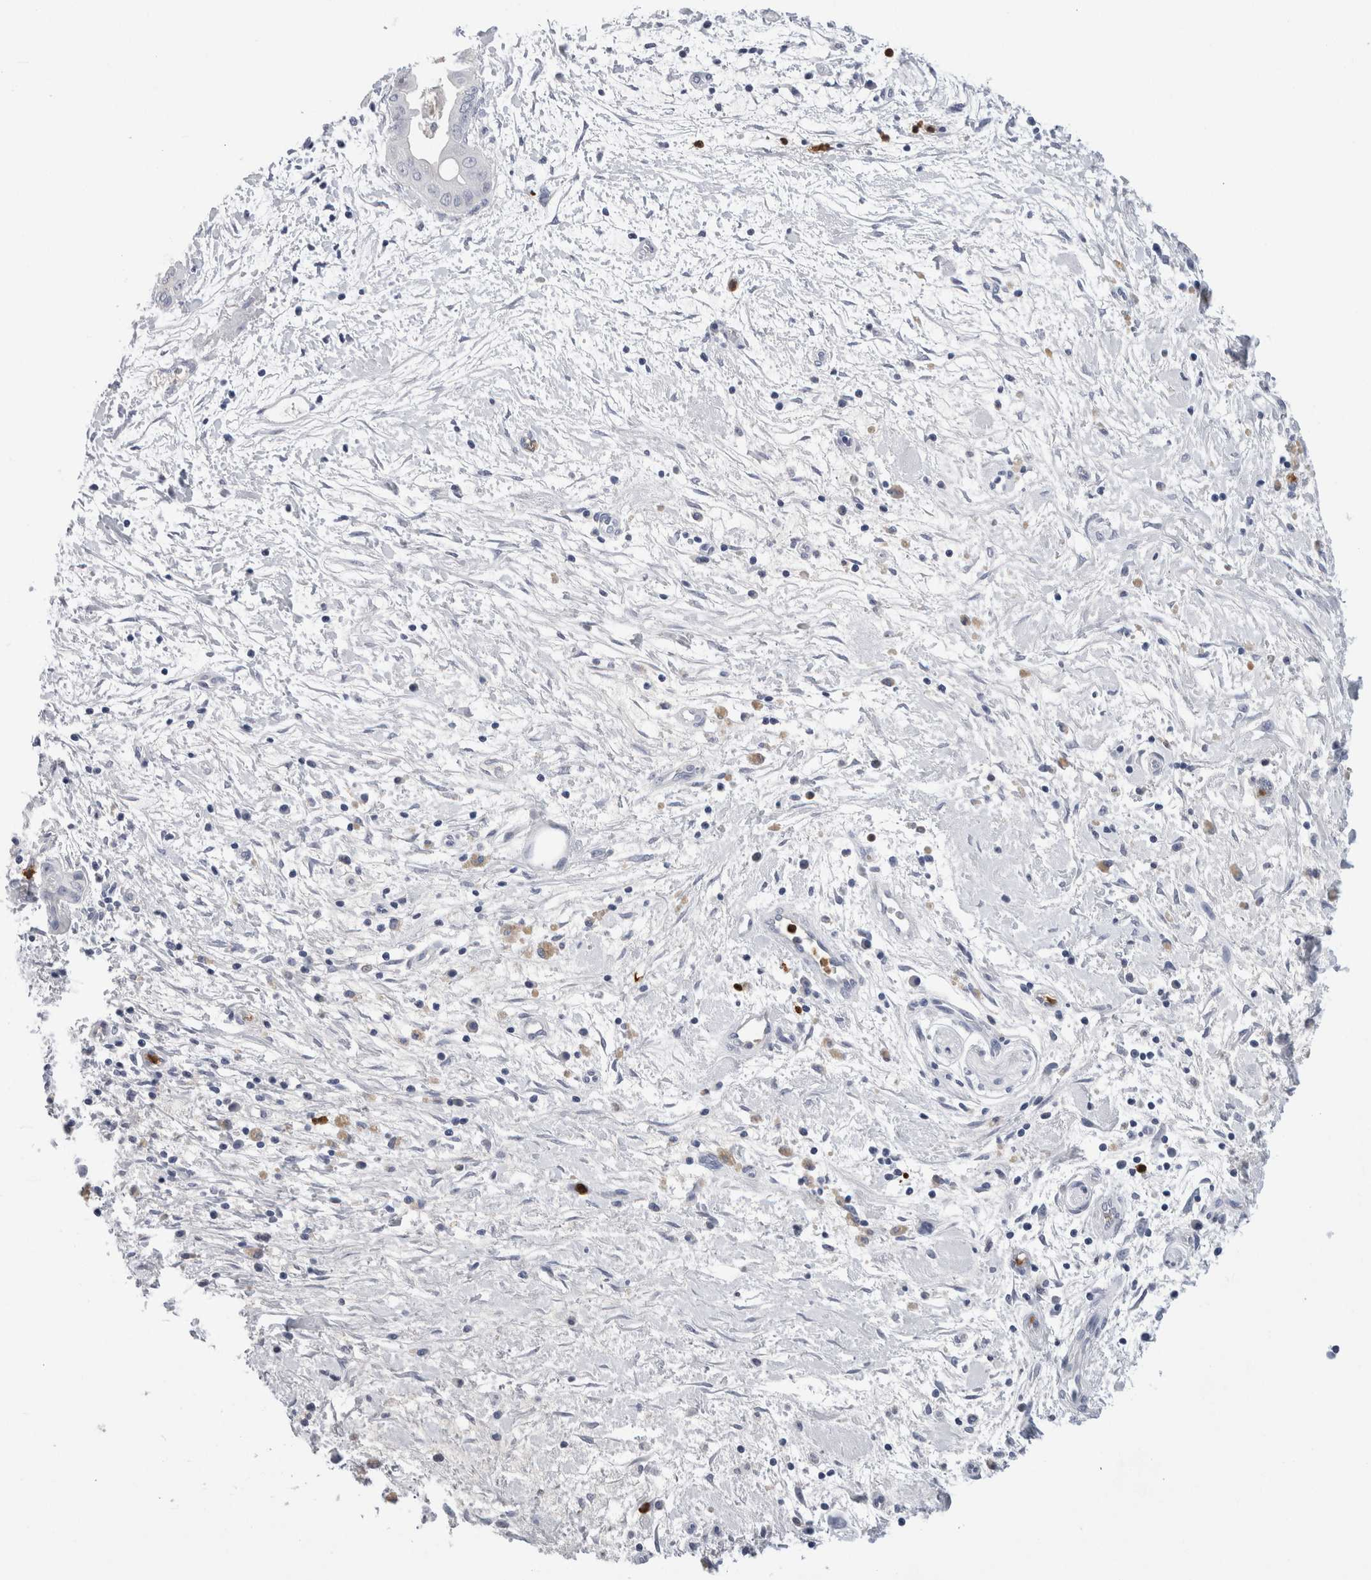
{"staining": {"intensity": "negative", "quantity": "none", "location": "none"}, "tissue": "pancreatic cancer", "cell_type": "Tumor cells", "image_type": "cancer", "snomed": [{"axis": "morphology", "description": "Adenocarcinoma, NOS"}, {"axis": "topography", "description": "Pancreas"}], "caption": "Immunohistochemistry micrograph of neoplastic tissue: pancreatic cancer stained with DAB shows no significant protein positivity in tumor cells.", "gene": "S100A12", "patient": {"sex": "female", "age": 75}}